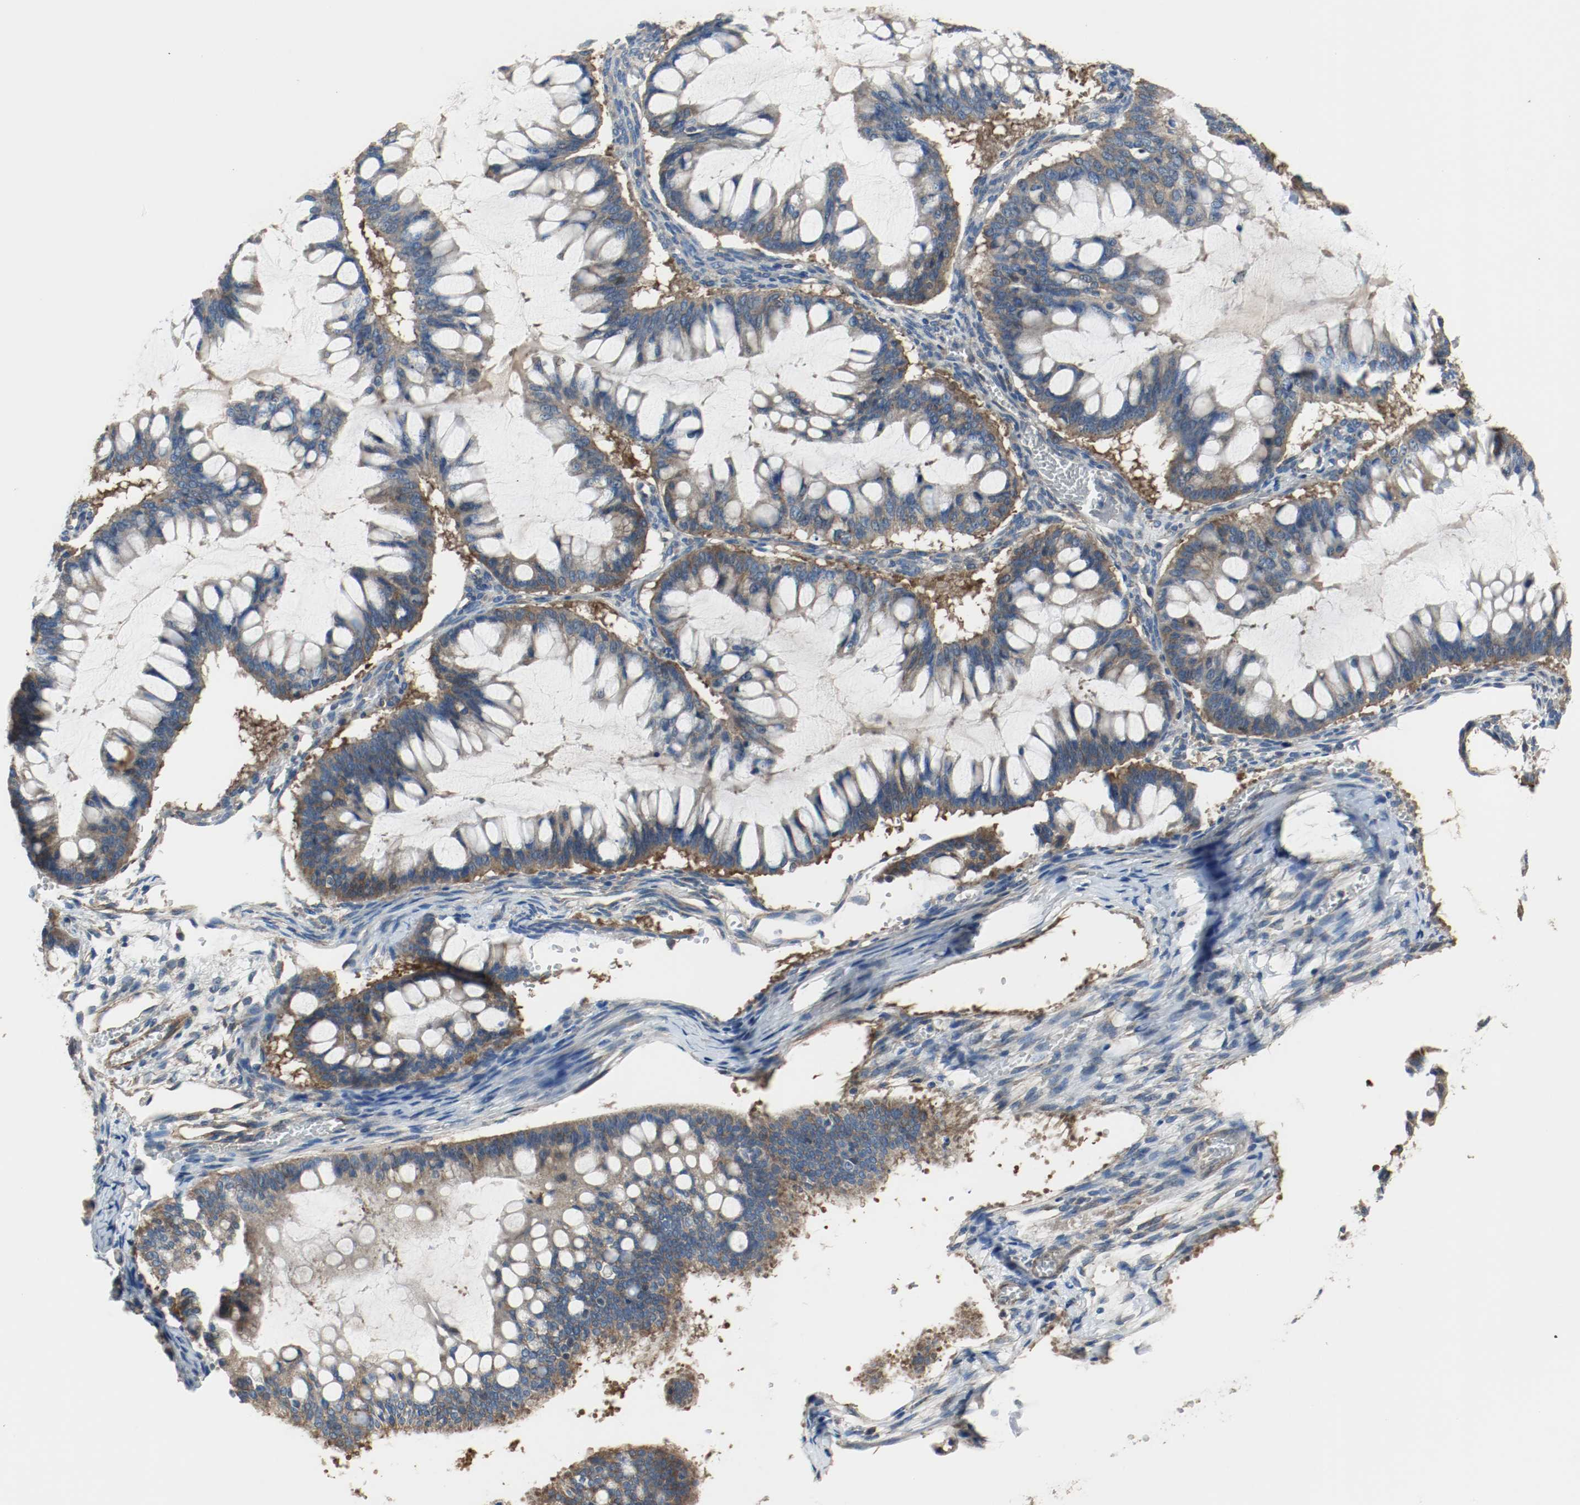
{"staining": {"intensity": "moderate", "quantity": ">75%", "location": "cytoplasmic/membranous"}, "tissue": "ovarian cancer", "cell_type": "Tumor cells", "image_type": "cancer", "snomed": [{"axis": "morphology", "description": "Cystadenocarcinoma, mucinous, NOS"}, {"axis": "topography", "description": "Ovary"}], "caption": "The immunohistochemical stain highlights moderate cytoplasmic/membranous positivity in tumor cells of ovarian cancer (mucinous cystadenocarcinoma) tissue. (DAB = brown stain, brightfield microscopy at high magnification).", "gene": "TUBA3D", "patient": {"sex": "female", "age": 73}}